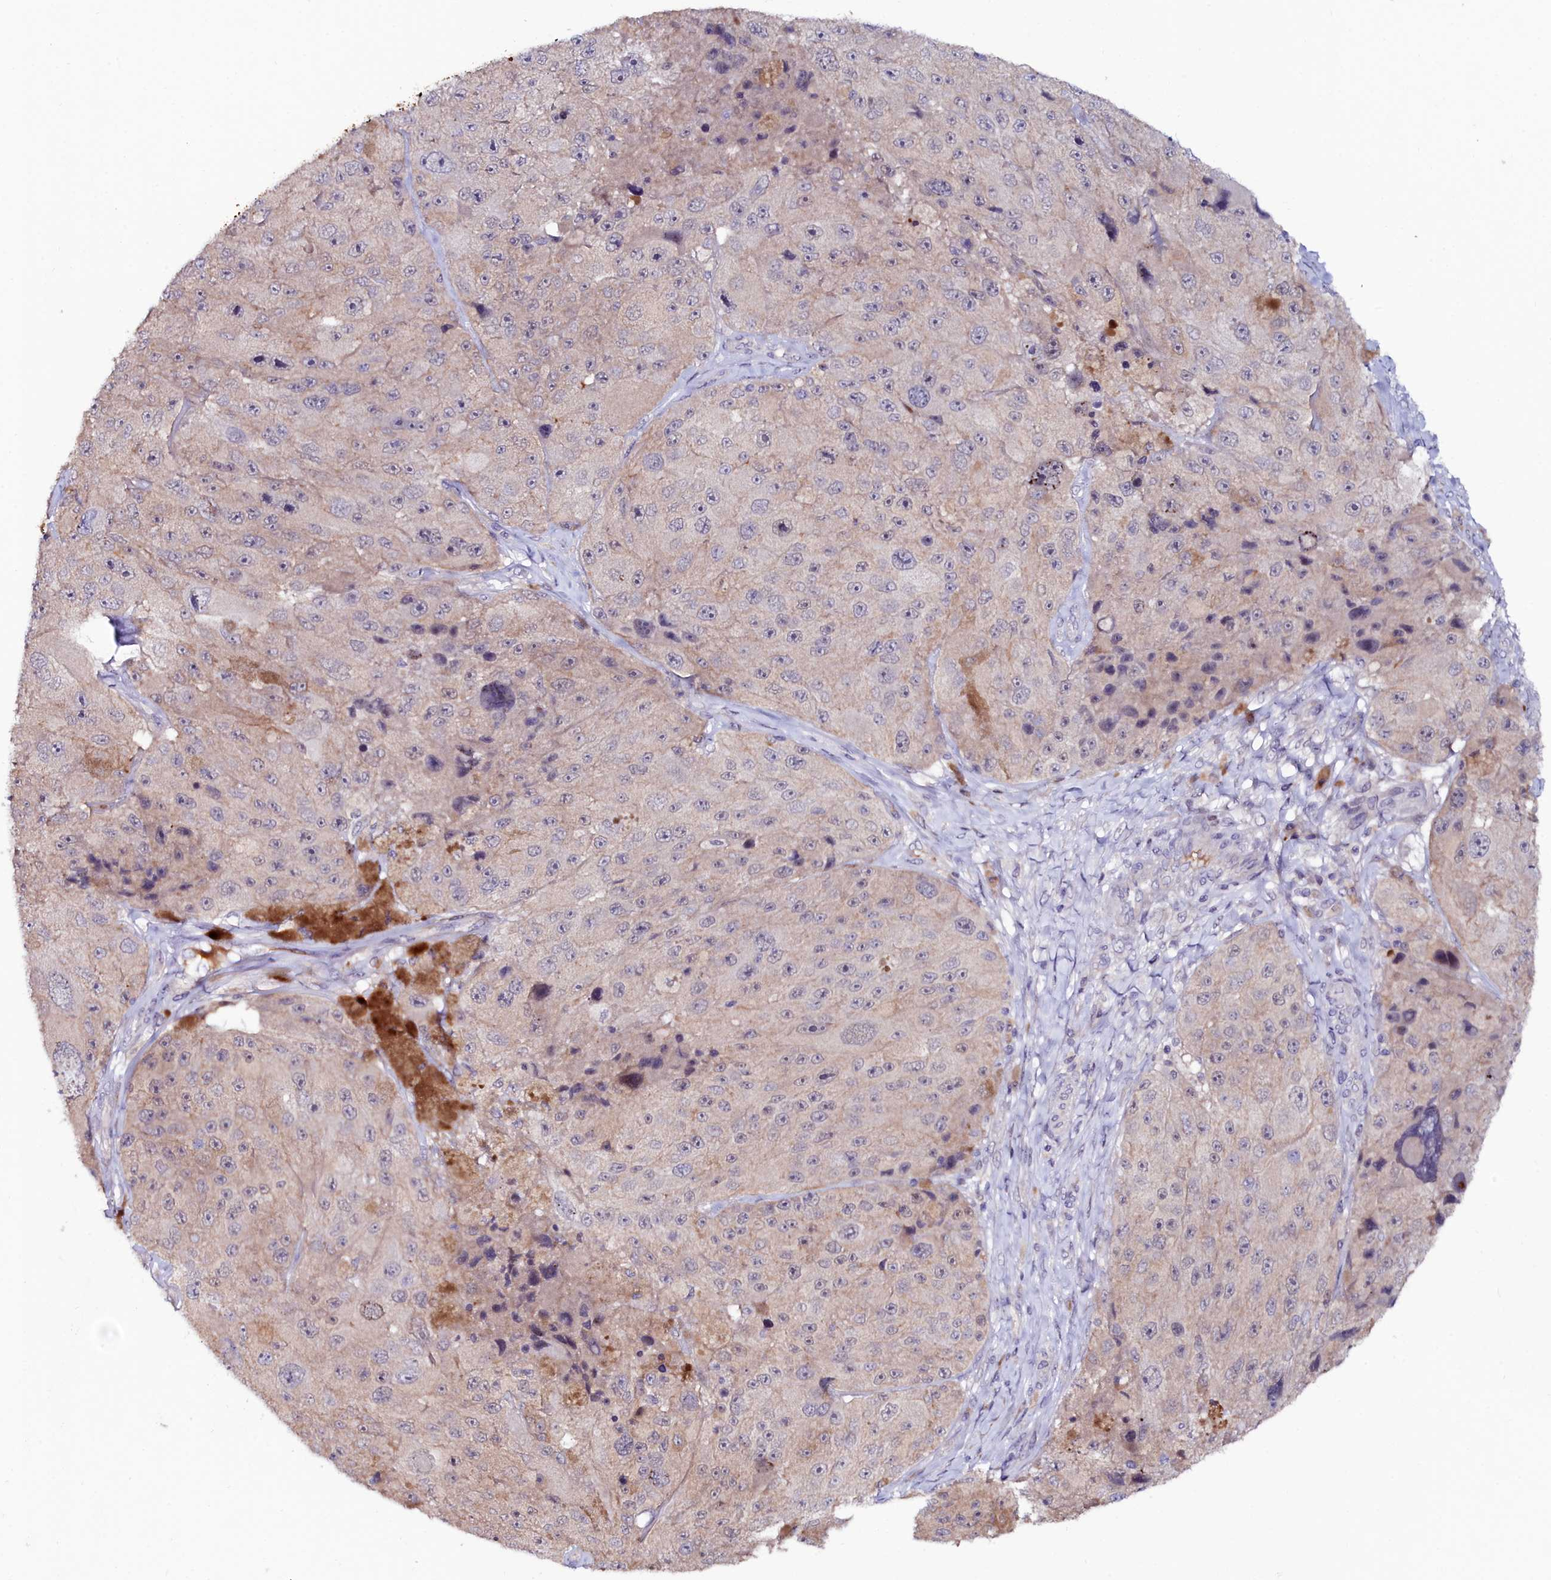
{"staining": {"intensity": "negative", "quantity": "none", "location": "none"}, "tissue": "melanoma", "cell_type": "Tumor cells", "image_type": "cancer", "snomed": [{"axis": "morphology", "description": "Malignant melanoma, Metastatic site"}, {"axis": "topography", "description": "Lymph node"}], "caption": "Tumor cells show no significant protein staining in melanoma.", "gene": "KCTD18", "patient": {"sex": "male", "age": 62}}